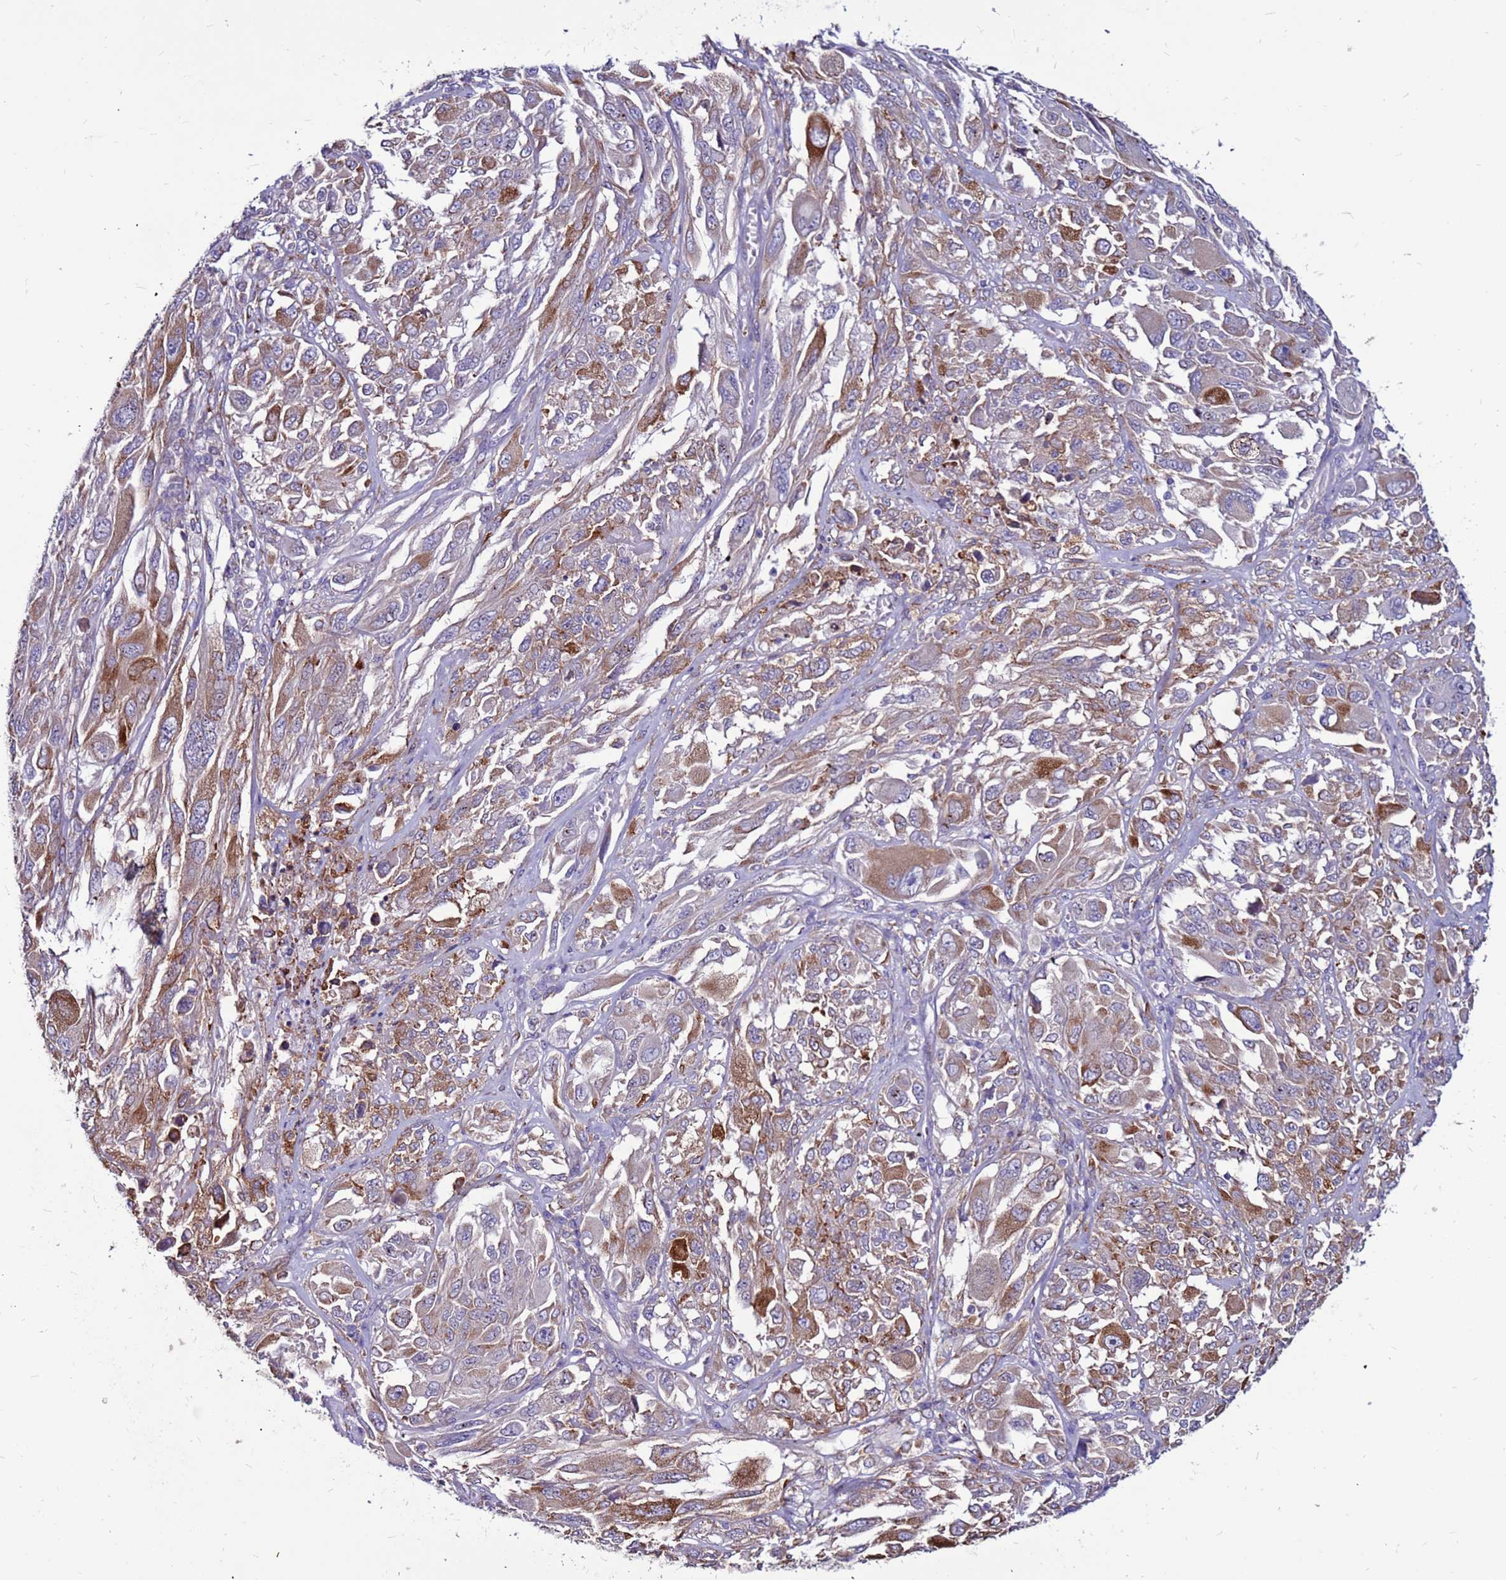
{"staining": {"intensity": "moderate", "quantity": "25%-75%", "location": "cytoplasmic/membranous"}, "tissue": "melanoma", "cell_type": "Tumor cells", "image_type": "cancer", "snomed": [{"axis": "morphology", "description": "Malignant melanoma, NOS"}, {"axis": "topography", "description": "Skin"}], "caption": "This image shows immunohistochemistry staining of malignant melanoma, with medium moderate cytoplasmic/membranous staining in about 25%-75% of tumor cells.", "gene": "SLC44A3", "patient": {"sex": "female", "age": 91}}